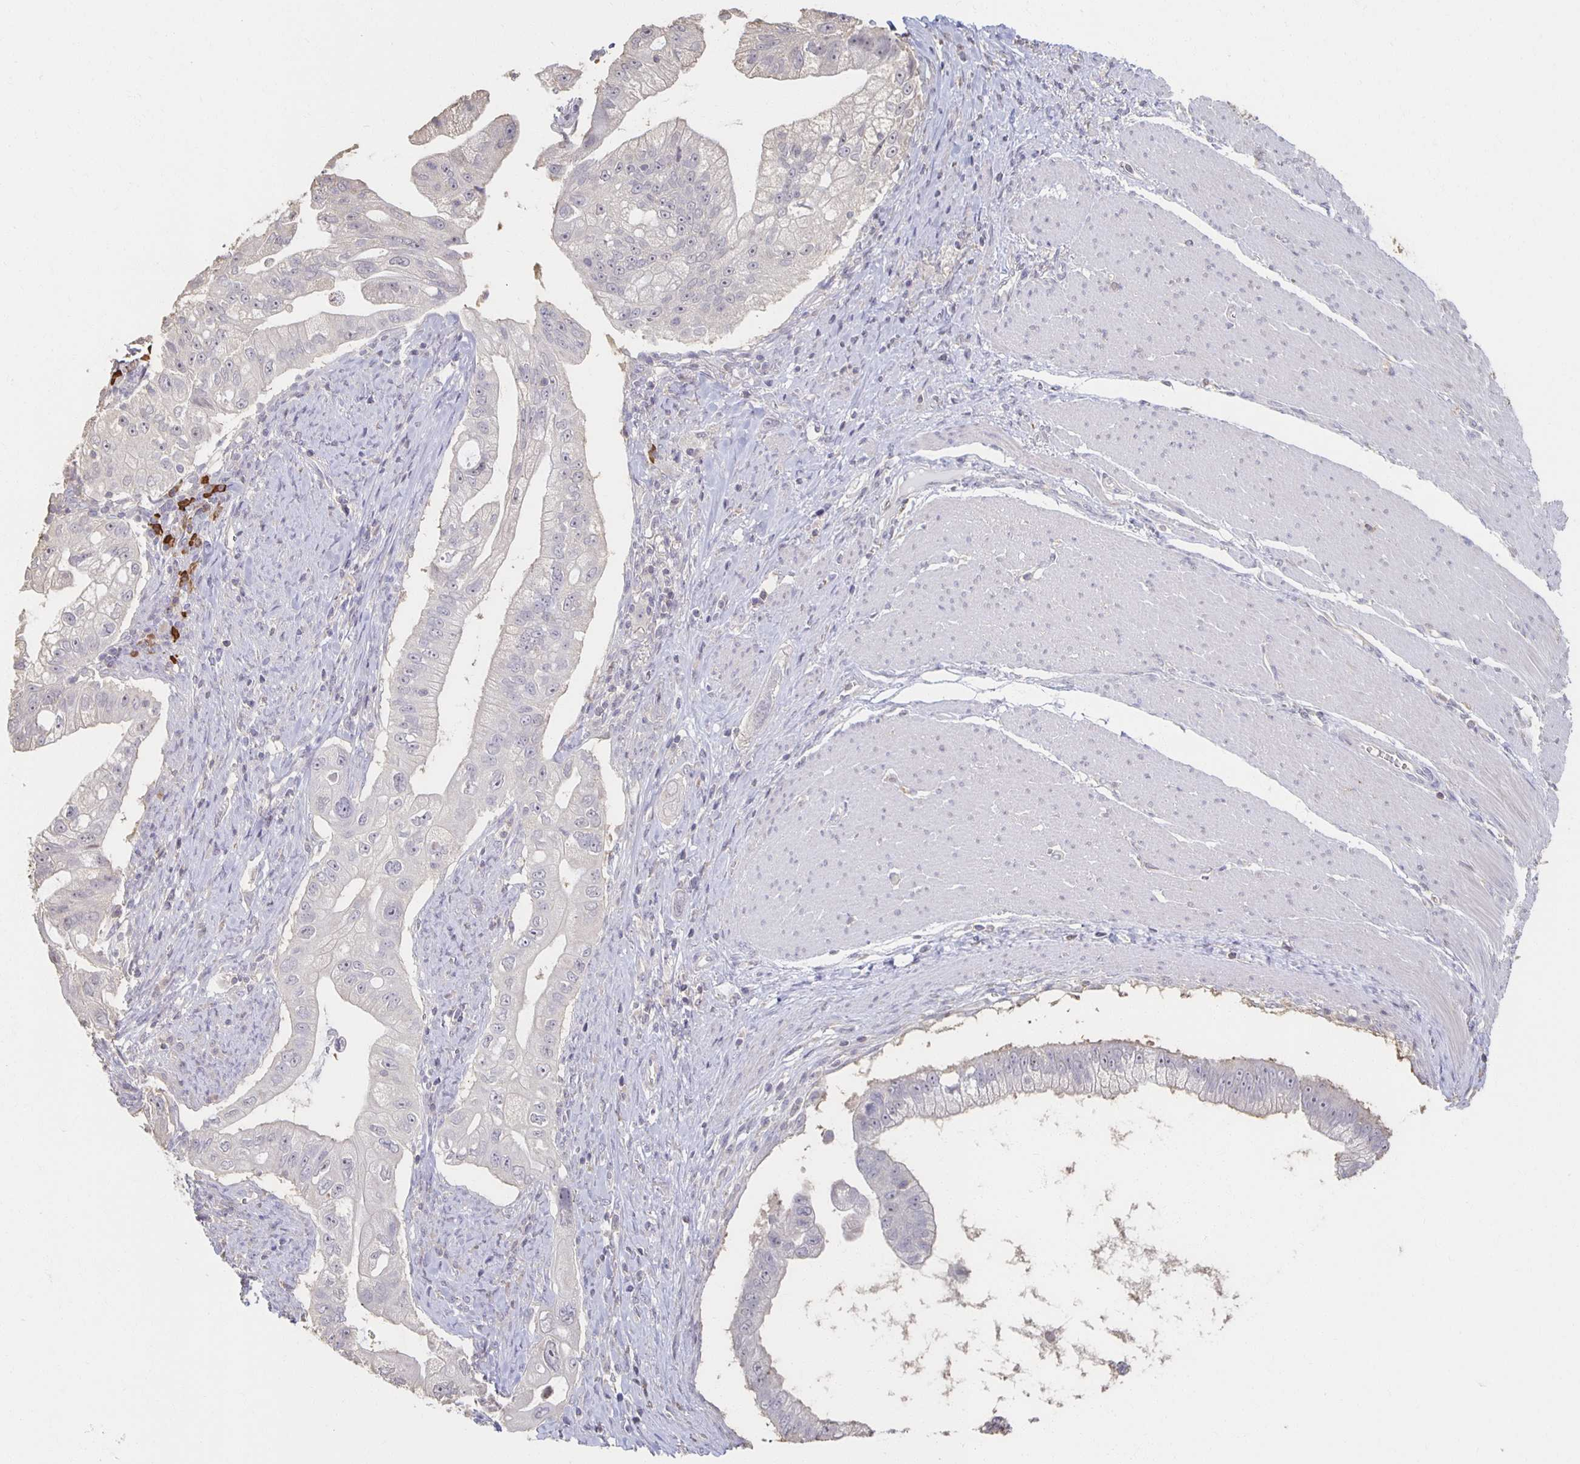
{"staining": {"intensity": "negative", "quantity": "none", "location": "none"}, "tissue": "pancreatic cancer", "cell_type": "Tumor cells", "image_type": "cancer", "snomed": [{"axis": "morphology", "description": "Adenocarcinoma, NOS"}, {"axis": "topography", "description": "Pancreas"}], "caption": "An IHC histopathology image of adenocarcinoma (pancreatic) is shown. There is no staining in tumor cells of adenocarcinoma (pancreatic). The staining was performed using DAB (3,3'-diaminobenzidine) to visualize the protein expression in brown, while the nuclei were stained in blue with hematoxylin (Magnification: 20x).", "gene": "ZNF692", "patient": {"sex": "male", "age": 70}}